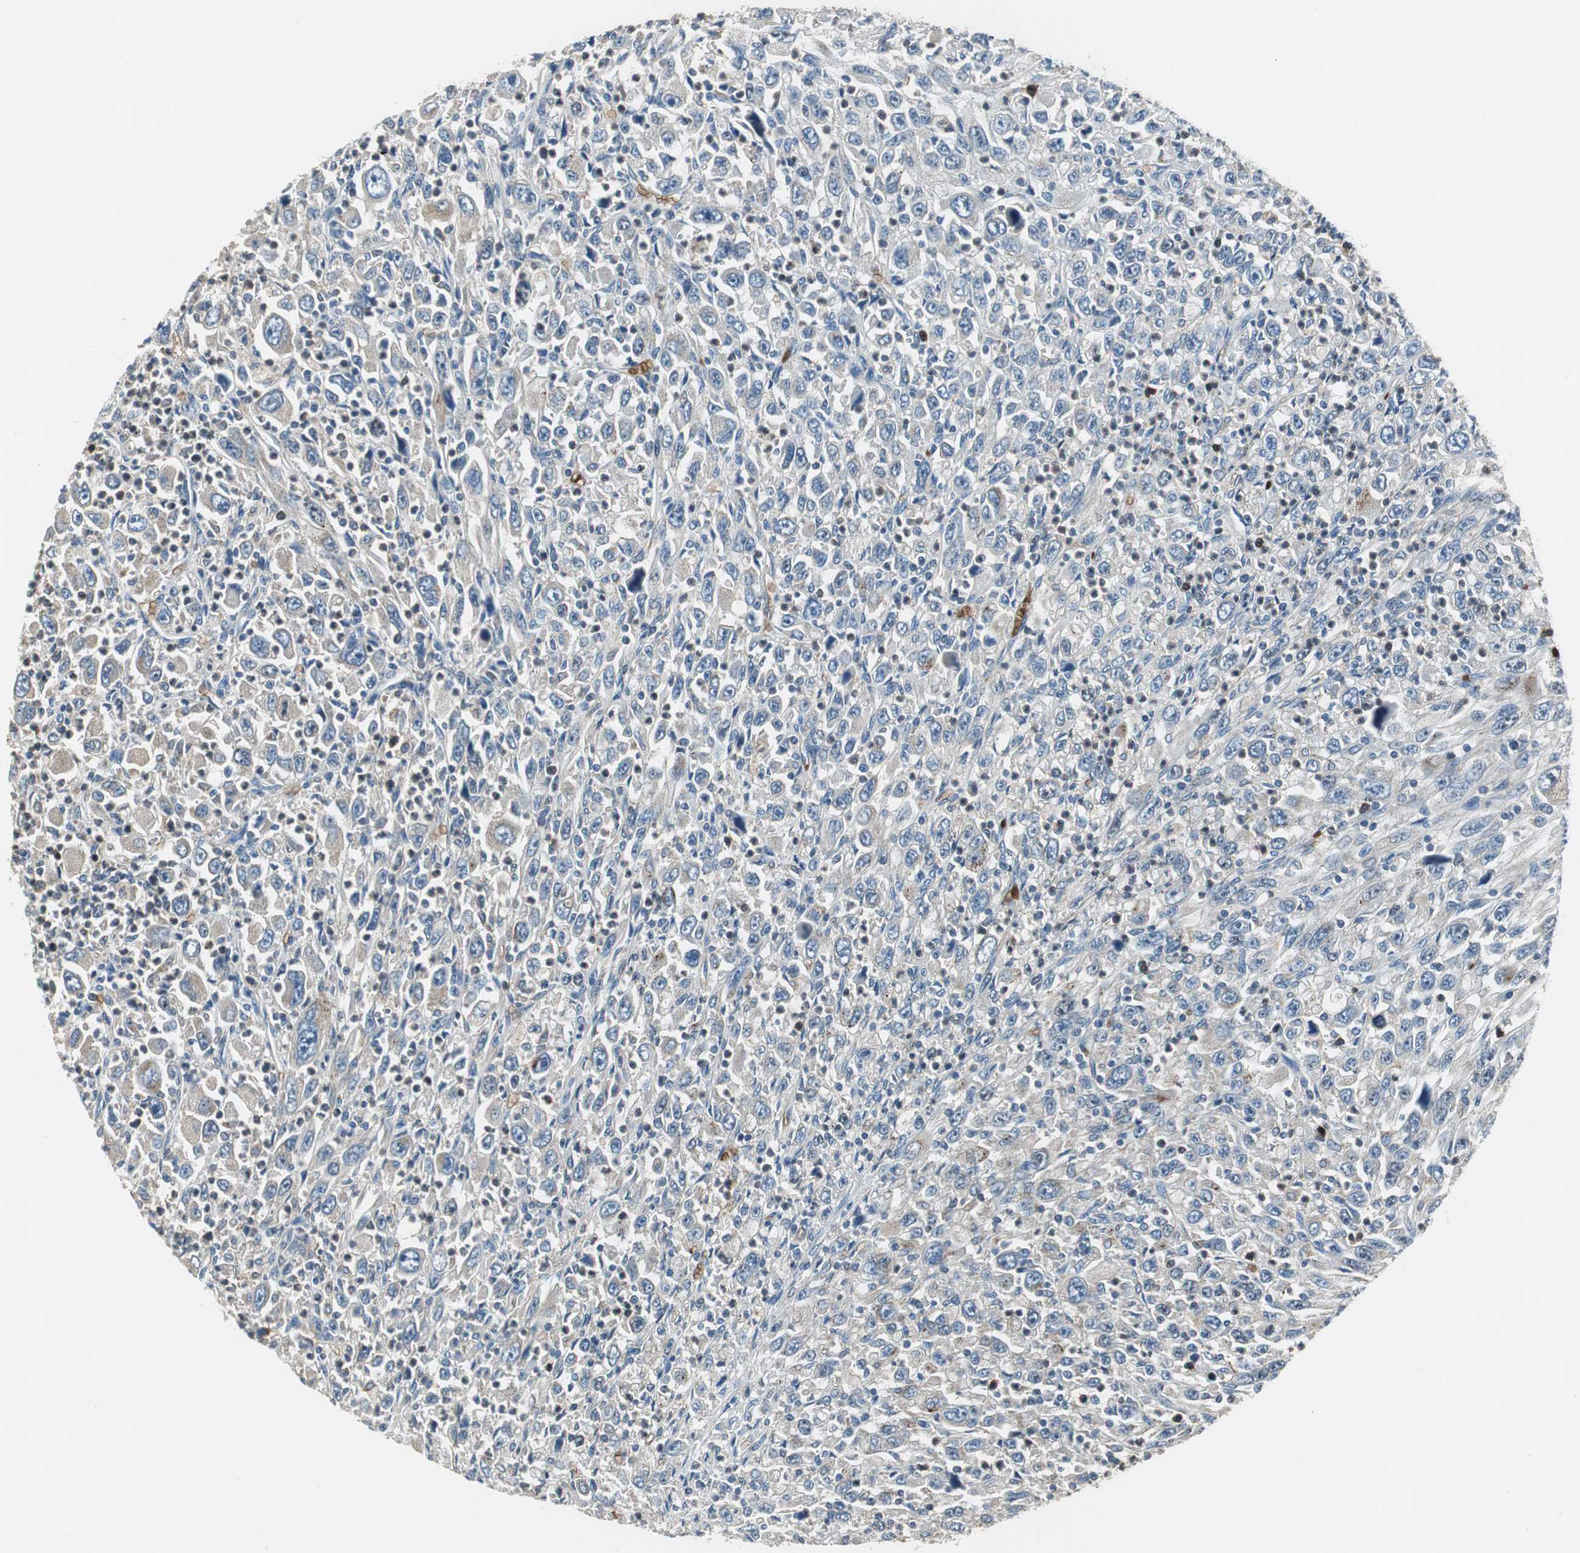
{"staining": {"intensity": "weak", "quantity": "25%-75%", "location": "cytoplasmic/membranous"}, "tissue": "melanoma", "cell_type": "Tumor cells", "image_type": "cancer", "snomed": [{"axis": "morphology", "description": "Malignant melanoma, Metastatic site"}, {"axis": "topography", "description": "Skin"}], "caption": "This histopathology image shows IHC staining of melanoma, with low weak cytoplasmic/membranous staining in approximately 25%-75% of tumor cells.", "gene": "PI4KB", "patient": {"sex": "female", "age": 56}}